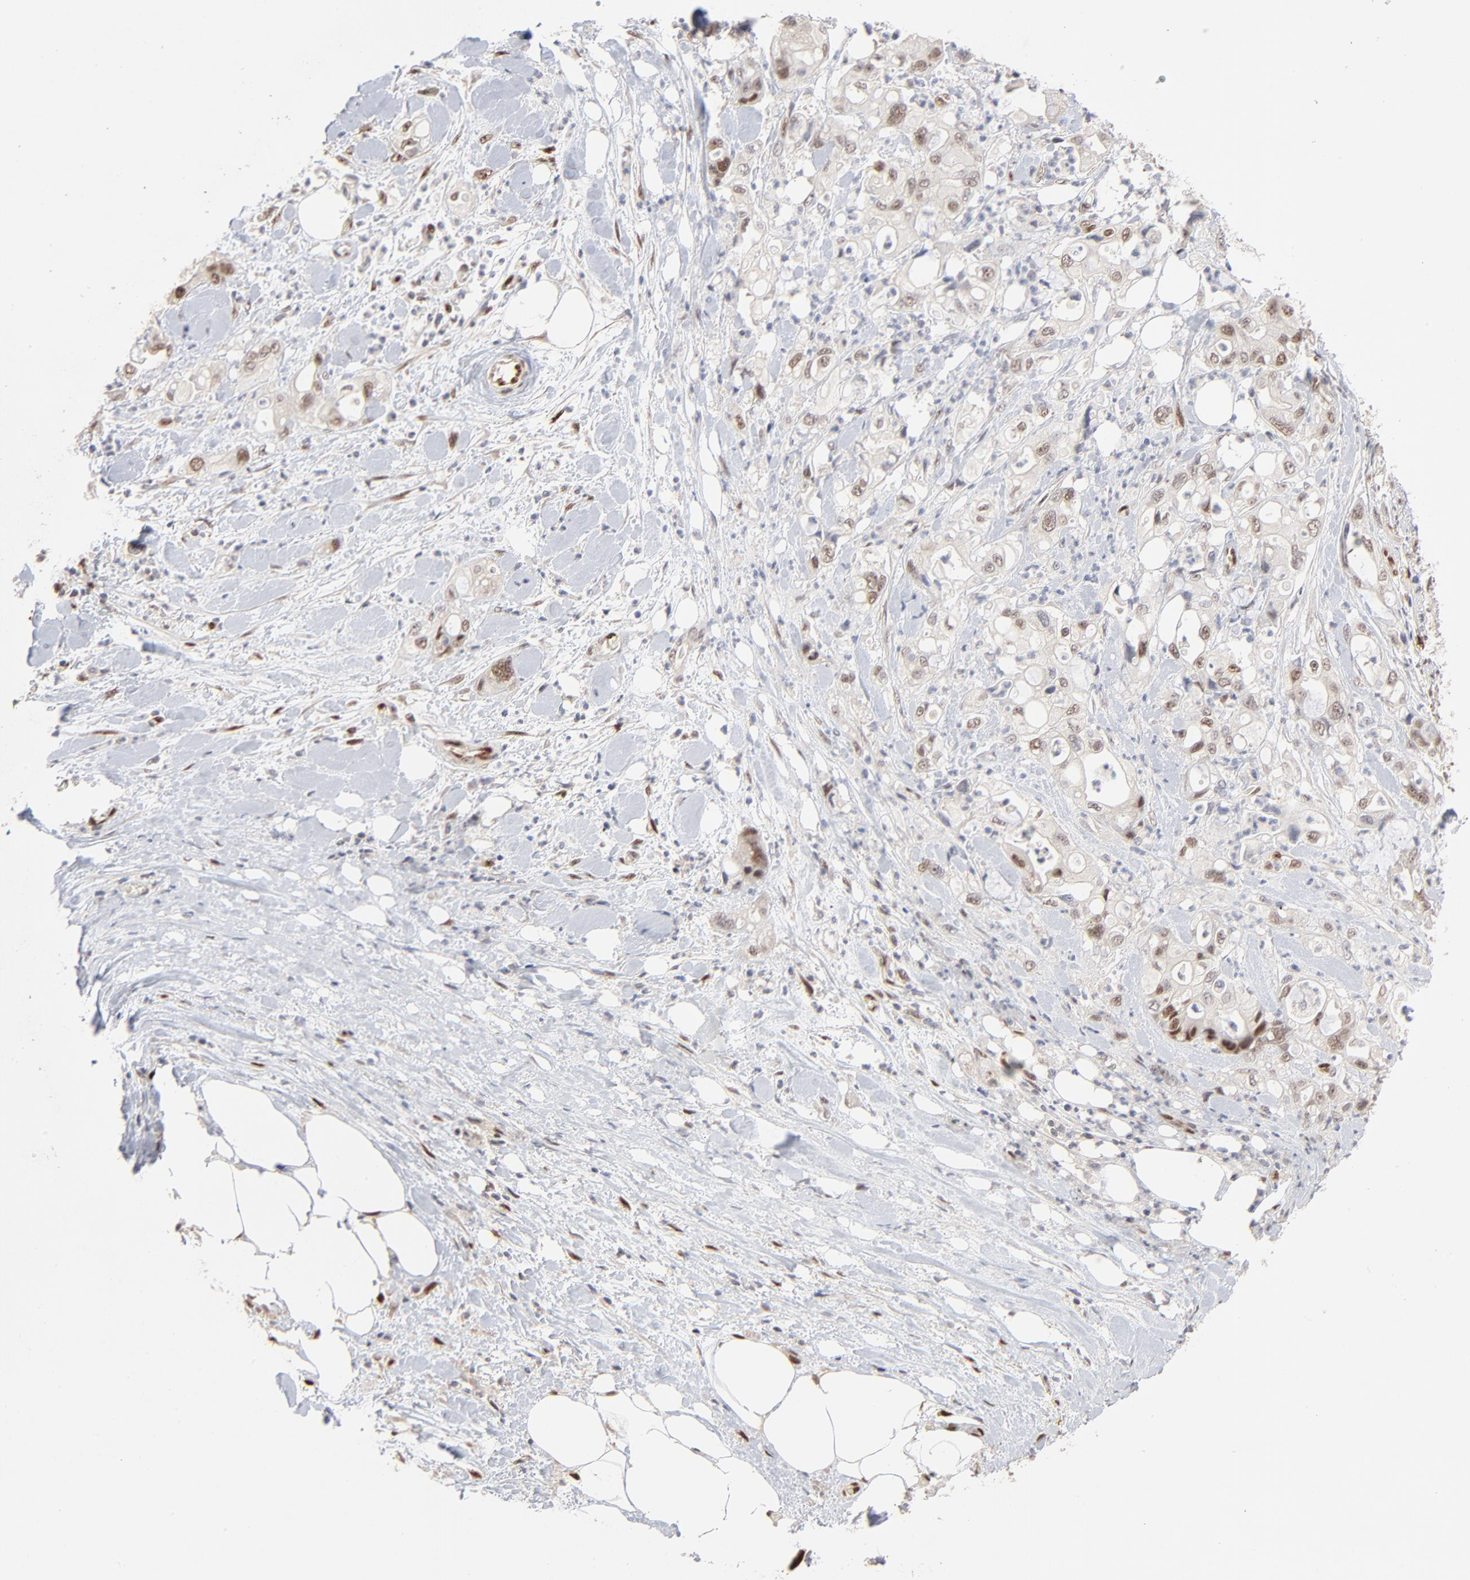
{"staining": {"intensity": "moderate", "quantity": "<25%", "location": "nuclear"}, "tissue": "pancreatic cancer", "cell_type": "Tumor cells", "image_type": "cancer", "snomed": [{"axis": "morphology", "description": "Adenocarcinoma, NOS"}, {"axis": "topography", "description": "Pancreas"}], "caption": "Pancreatic cancer (adenocarcinoma) stained with DAB (3,3'-diaminobenzidine) IHC shows low levels of moderate nuclear positivity in about <25% of tumor cells. (DAB (3,3'-diaminobenzidine) IHC with brightfield microscopy, high magnification).", "gene": "NFIB", "patient": {"sex": "male", "age": 70}}